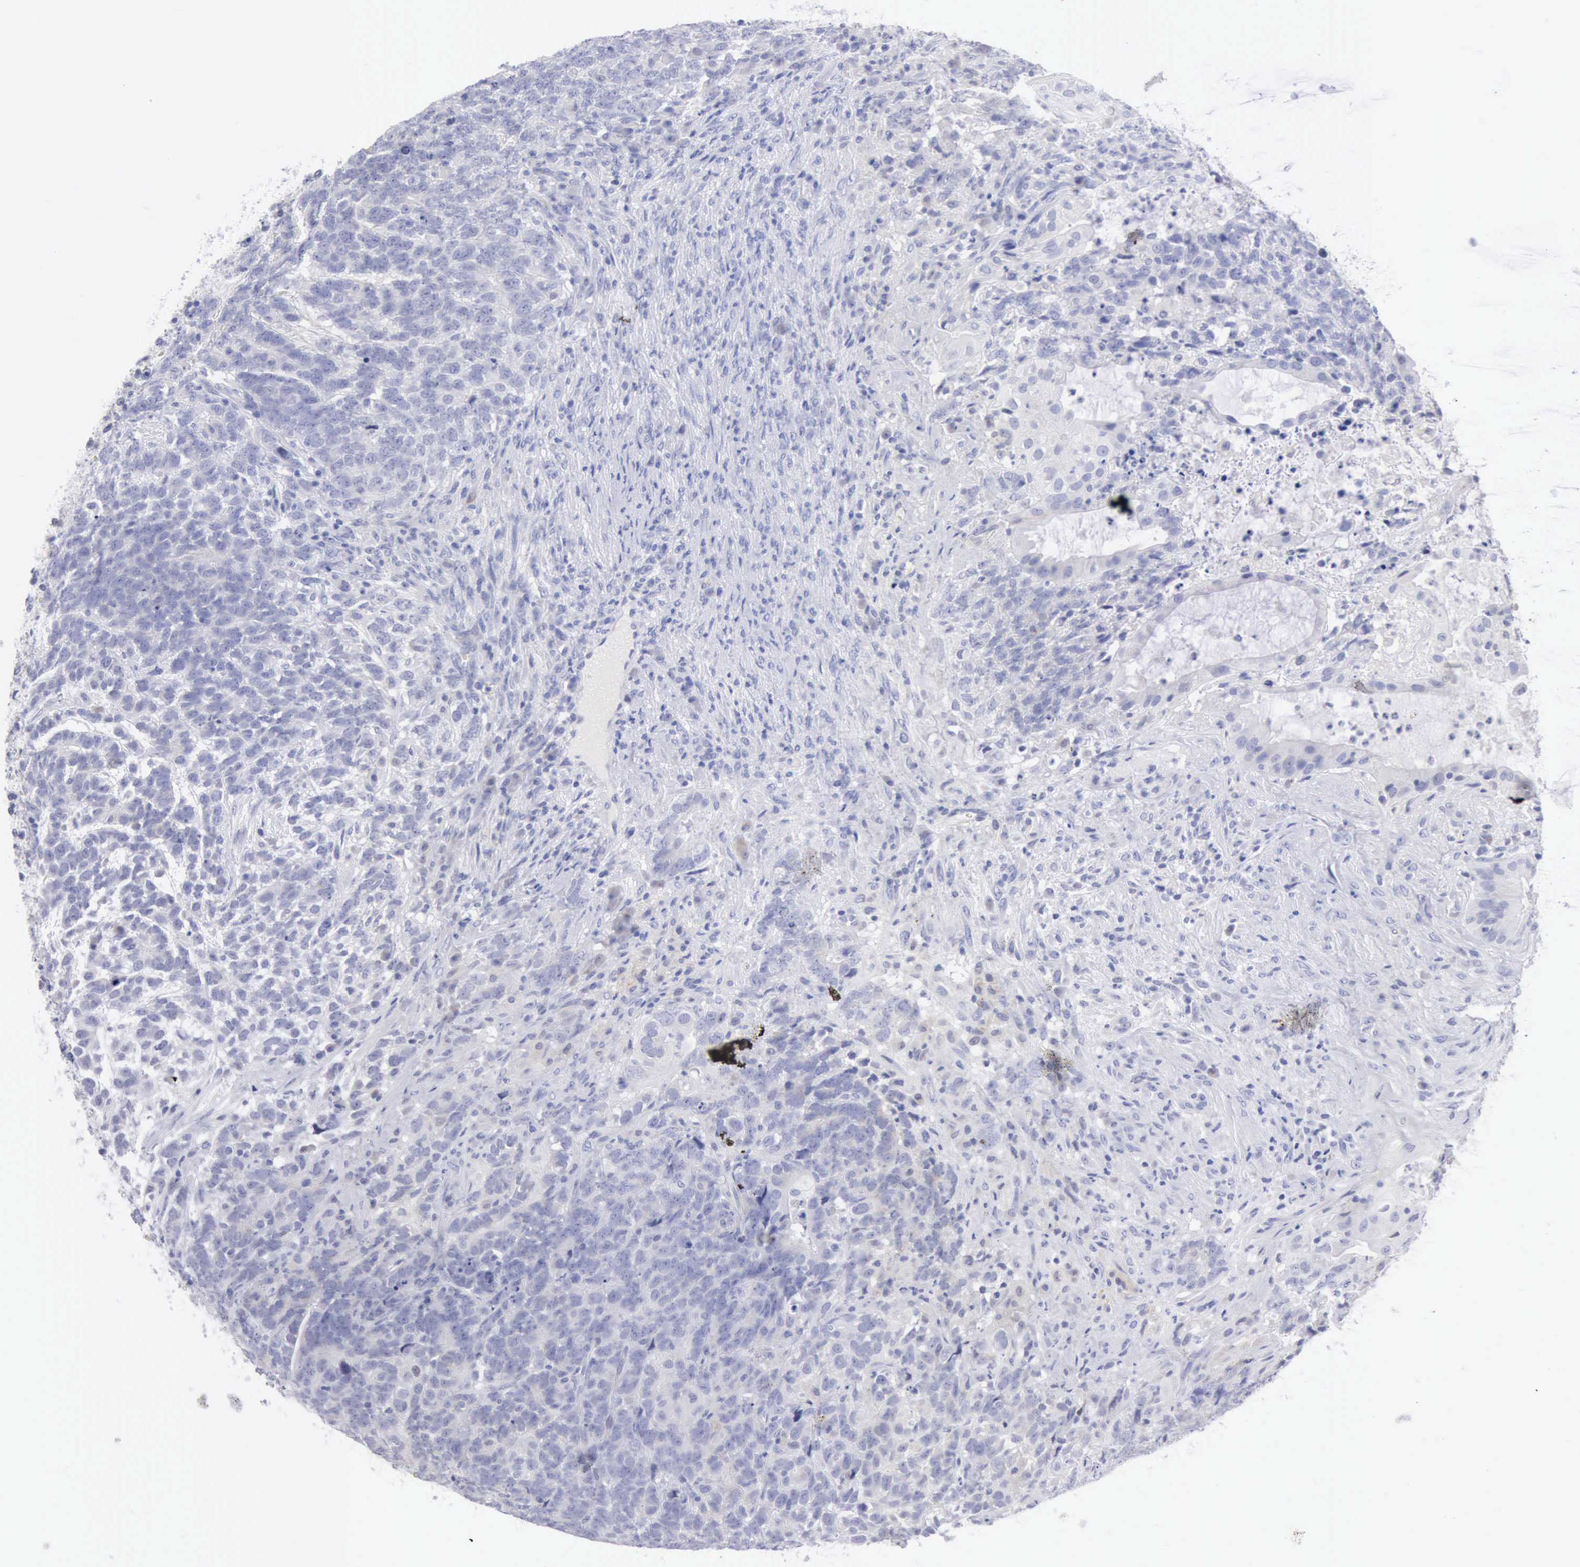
{"staining": {"intensity": "negative", "quantity": "none", "location": "none"}, "tissue": "testis cancer", "cell_type": "Tumor cells", "image_type": "cancer", "snomed": [{"axis": "morphology", "description": "Carcinoma, Embryonal, NOS"}, {"axis": "topography", "description": "Testis"}], "caption": "Human testis embryonal carcinoma stained for a protein using immunohistochemistry demonstrates no expression in tumor cells.", "gene": "ANGEL1", "patient": {"sex": "male", "age": 26}}